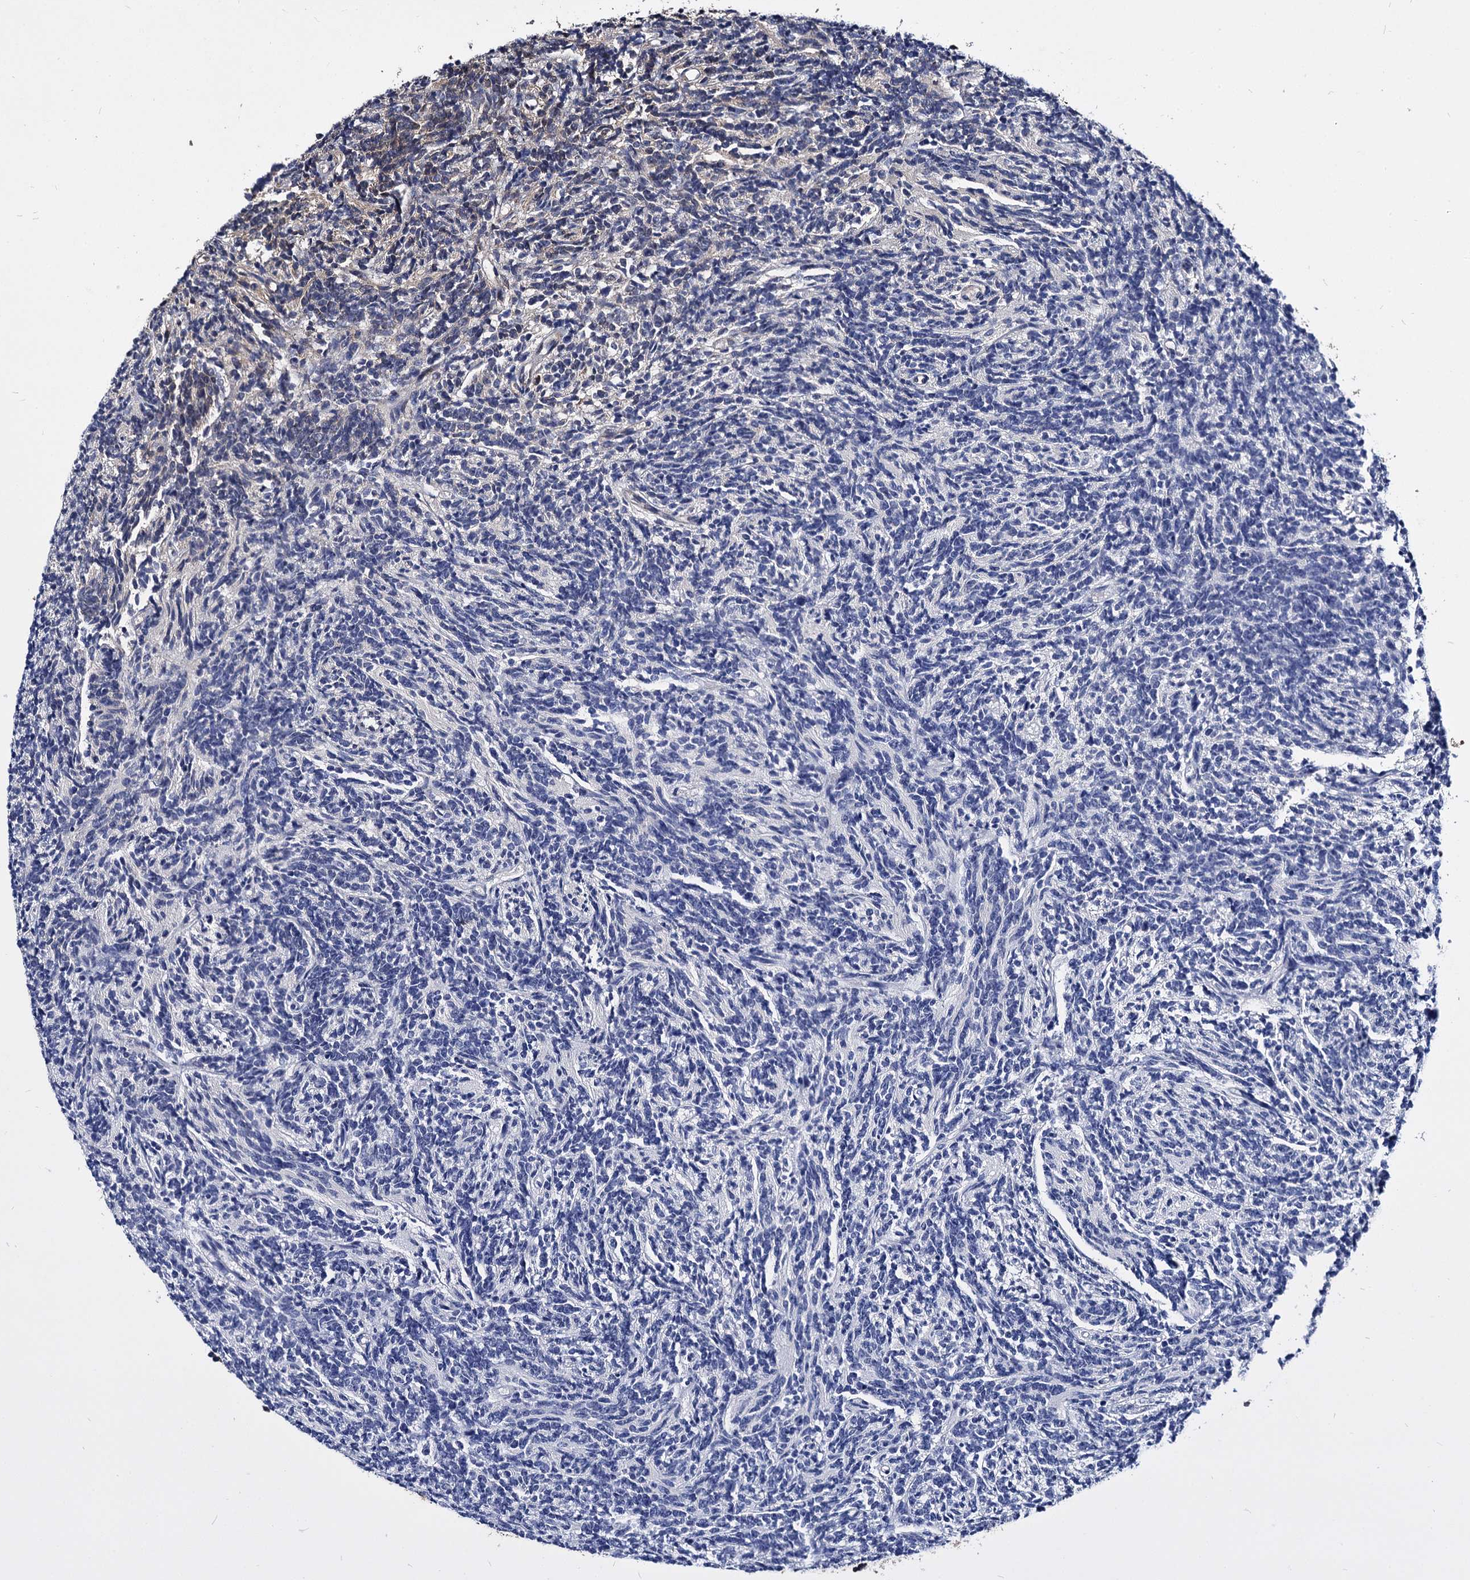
{"staining": {"intensity": "negative", "quantity": "none", "location": "none"}, "tissue": "glioma", "cell_type": "Tumor cells", "image_type": "cancer", "snomed": [{"axis": "morphology", "description": "Glioma, malignant, Low grade"}, {"axis": "topography", "description": "Brain"}], "caption": "This is an immunohistochemistry (IHC) micrograph of glioma. There is no staining in tumor cells.", "gene": "NME1", "patient": {"sex": "female", "age": 1}}